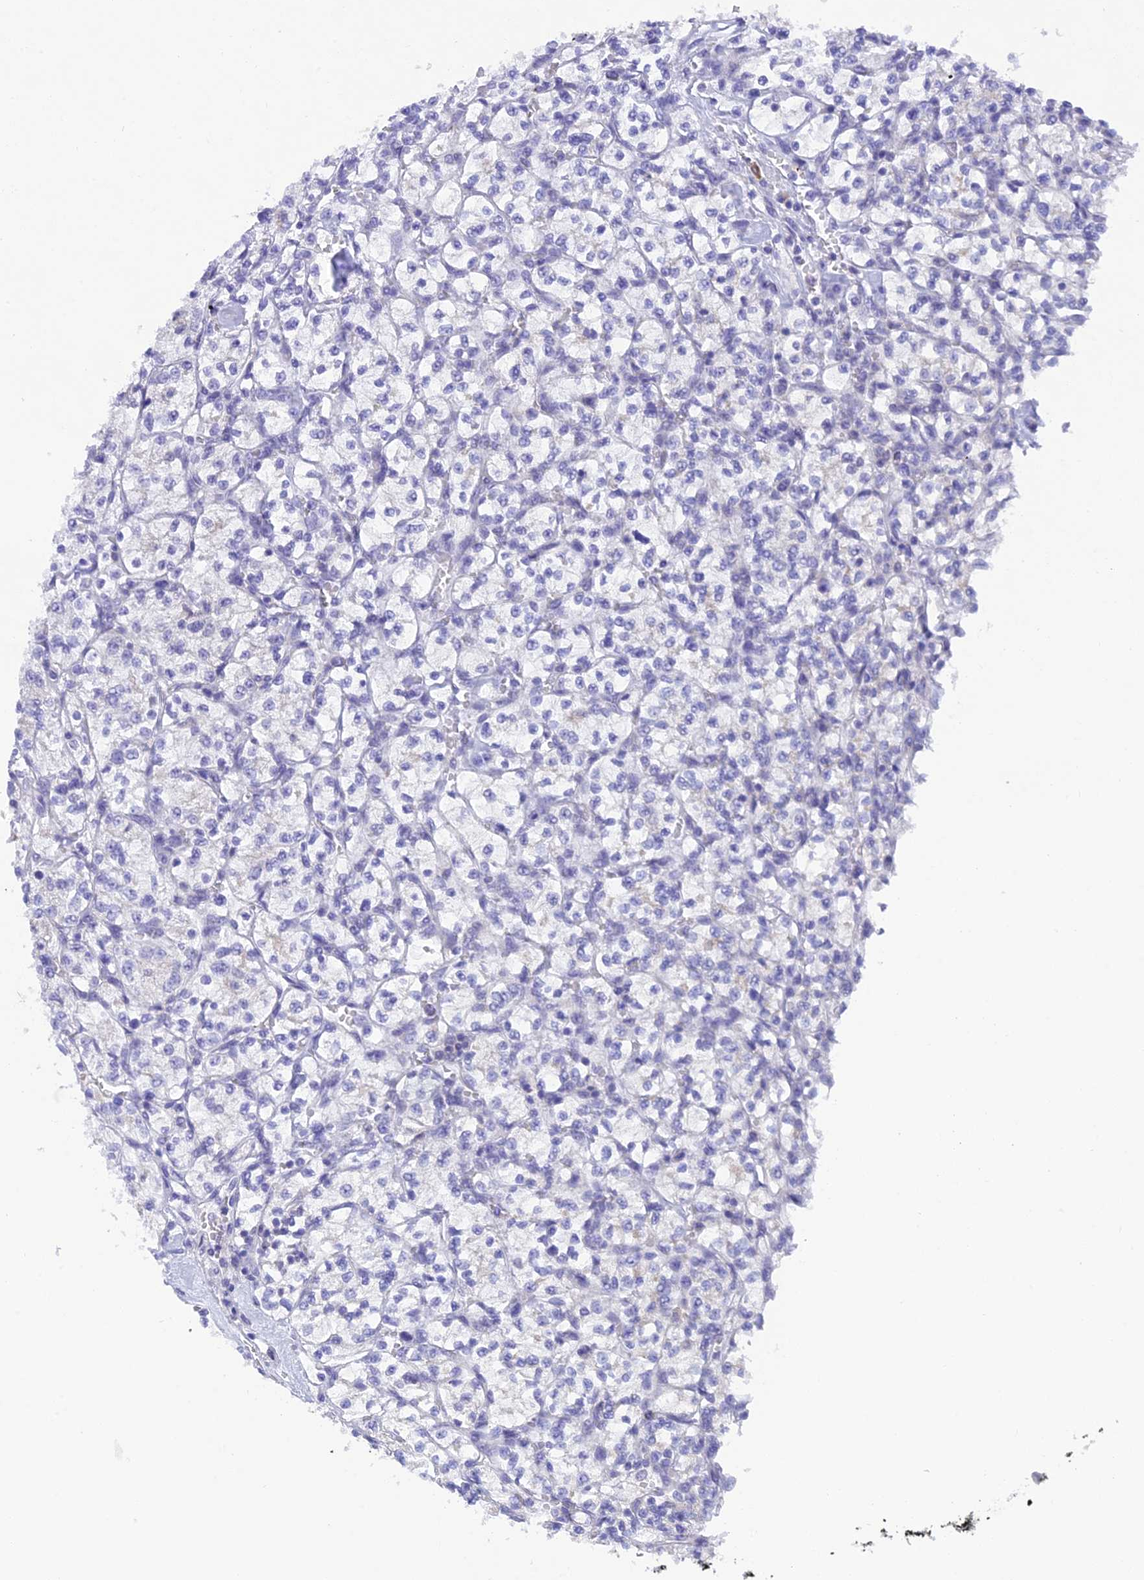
{"staining": {"intensity": "negative", "quantity": "none", "location": "none"}, "tissue": "renal cancer", "cell_type": "Tumor cells", "image_type": "cancer", "snomed": [{"axis": "morphology", "description": "Adenocarcinoma, NOS"}, {"axis": "topography", "description": "Kidney"}], "caption": "A micrograph of human renal cancer is negative for staining in tumor cells.", "gene": "BMT2", "patient": {"sex": "female", "age": 64}}